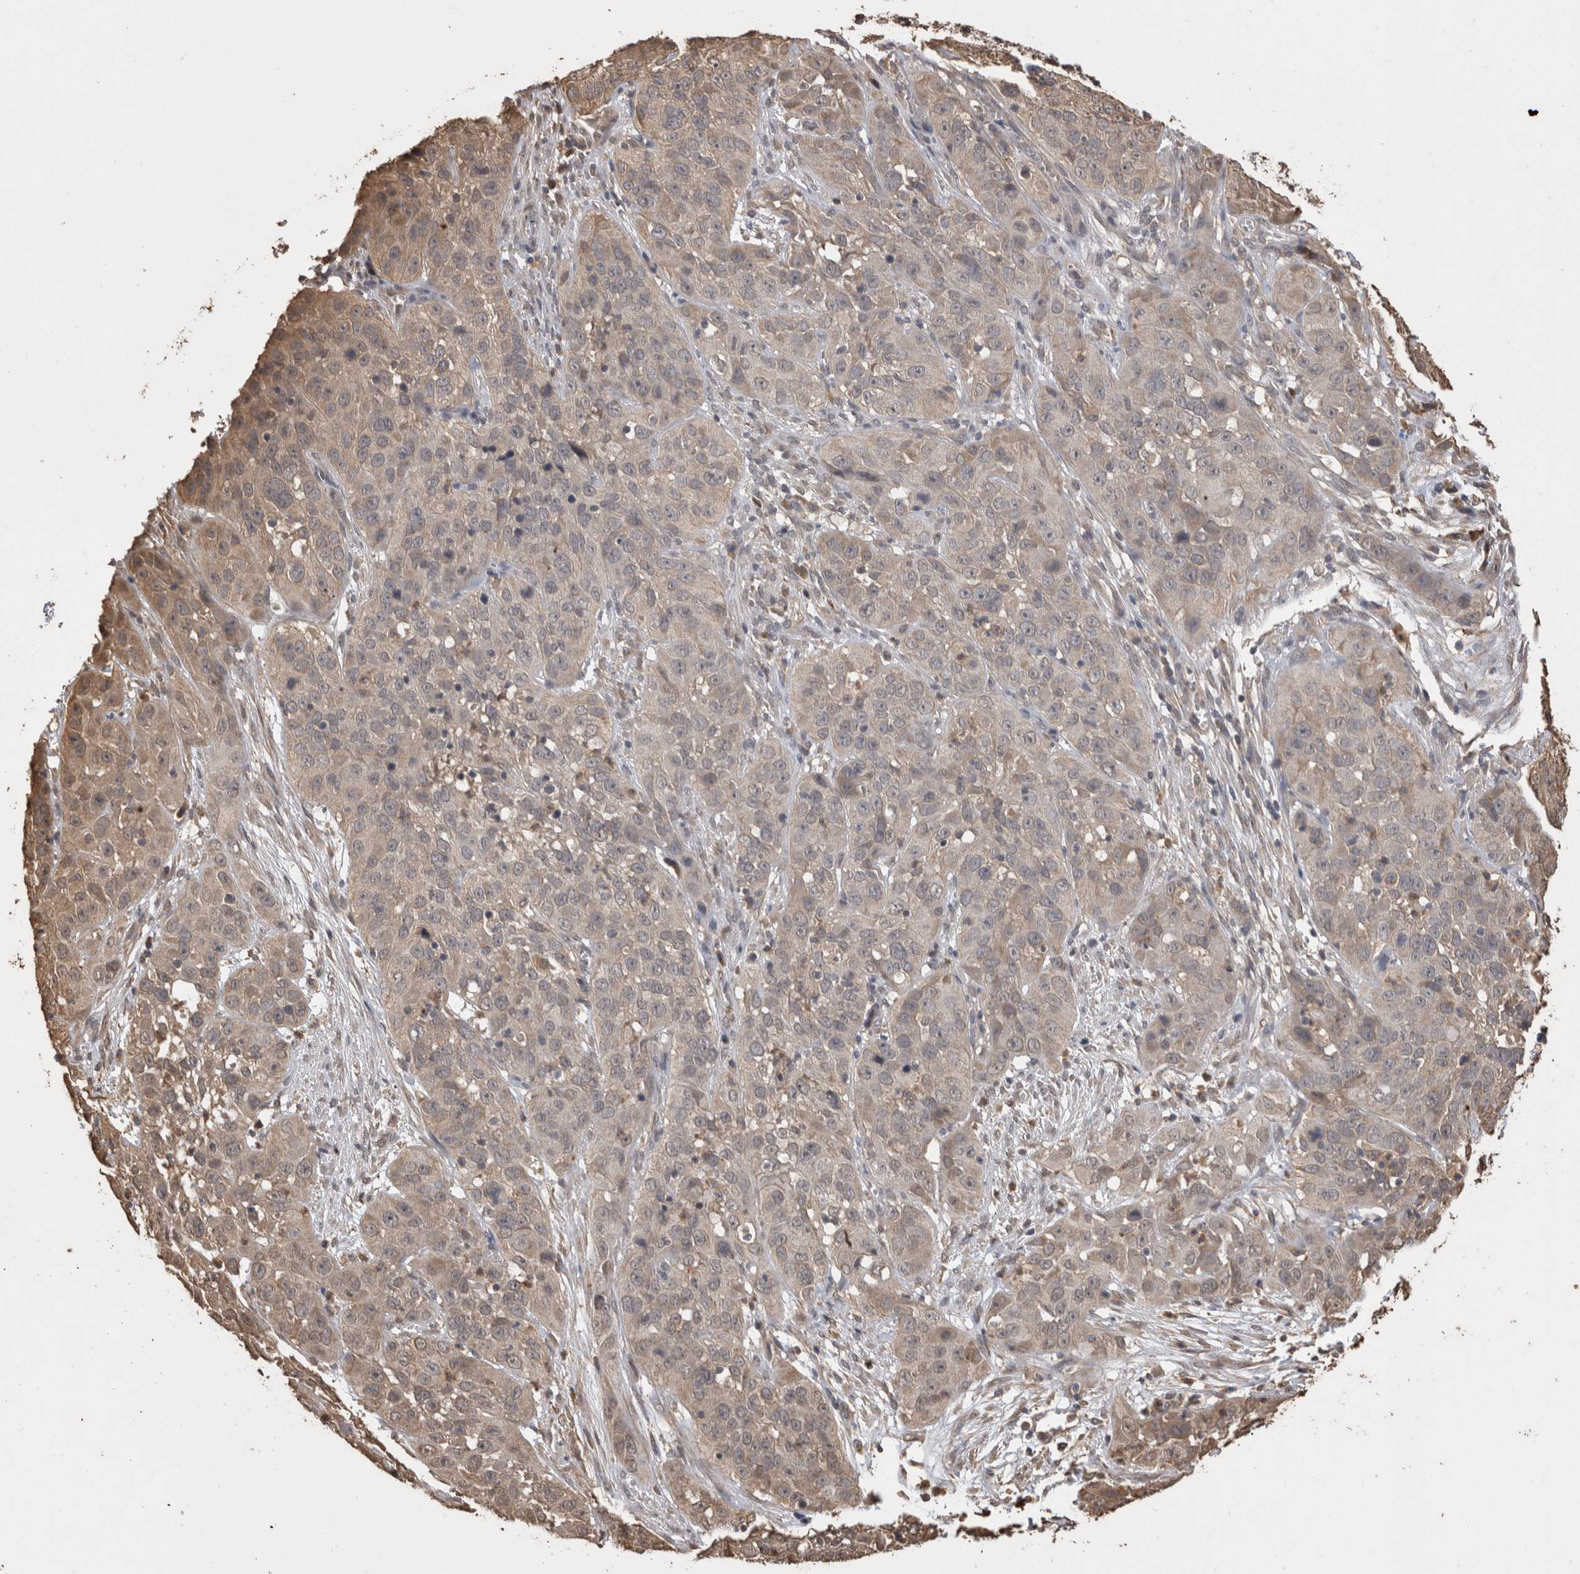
{"staining": {"intensity": "weak", "quantity": "25%-75%", "location": "cytoplasmic/membranous"}, "tissue": "cervical cancer", "cell_type": "Tumor cells", "image_type": "cancer", "snomed": [{"axis": "morphology", "description": "Squamous cell carcinoma, NOS"}, {"axis": "topography", "description": "Cervix"}], "caption": "Brown immunohistochemical staining in cervical squamous cell carcinoma shows weak cytoplasmic/membranous staining in about 25%-75% of tumor cells. Nuclei are stained in blue.", "gene": "SOCS5", "patient": {"sex": "female", "age": 32}}